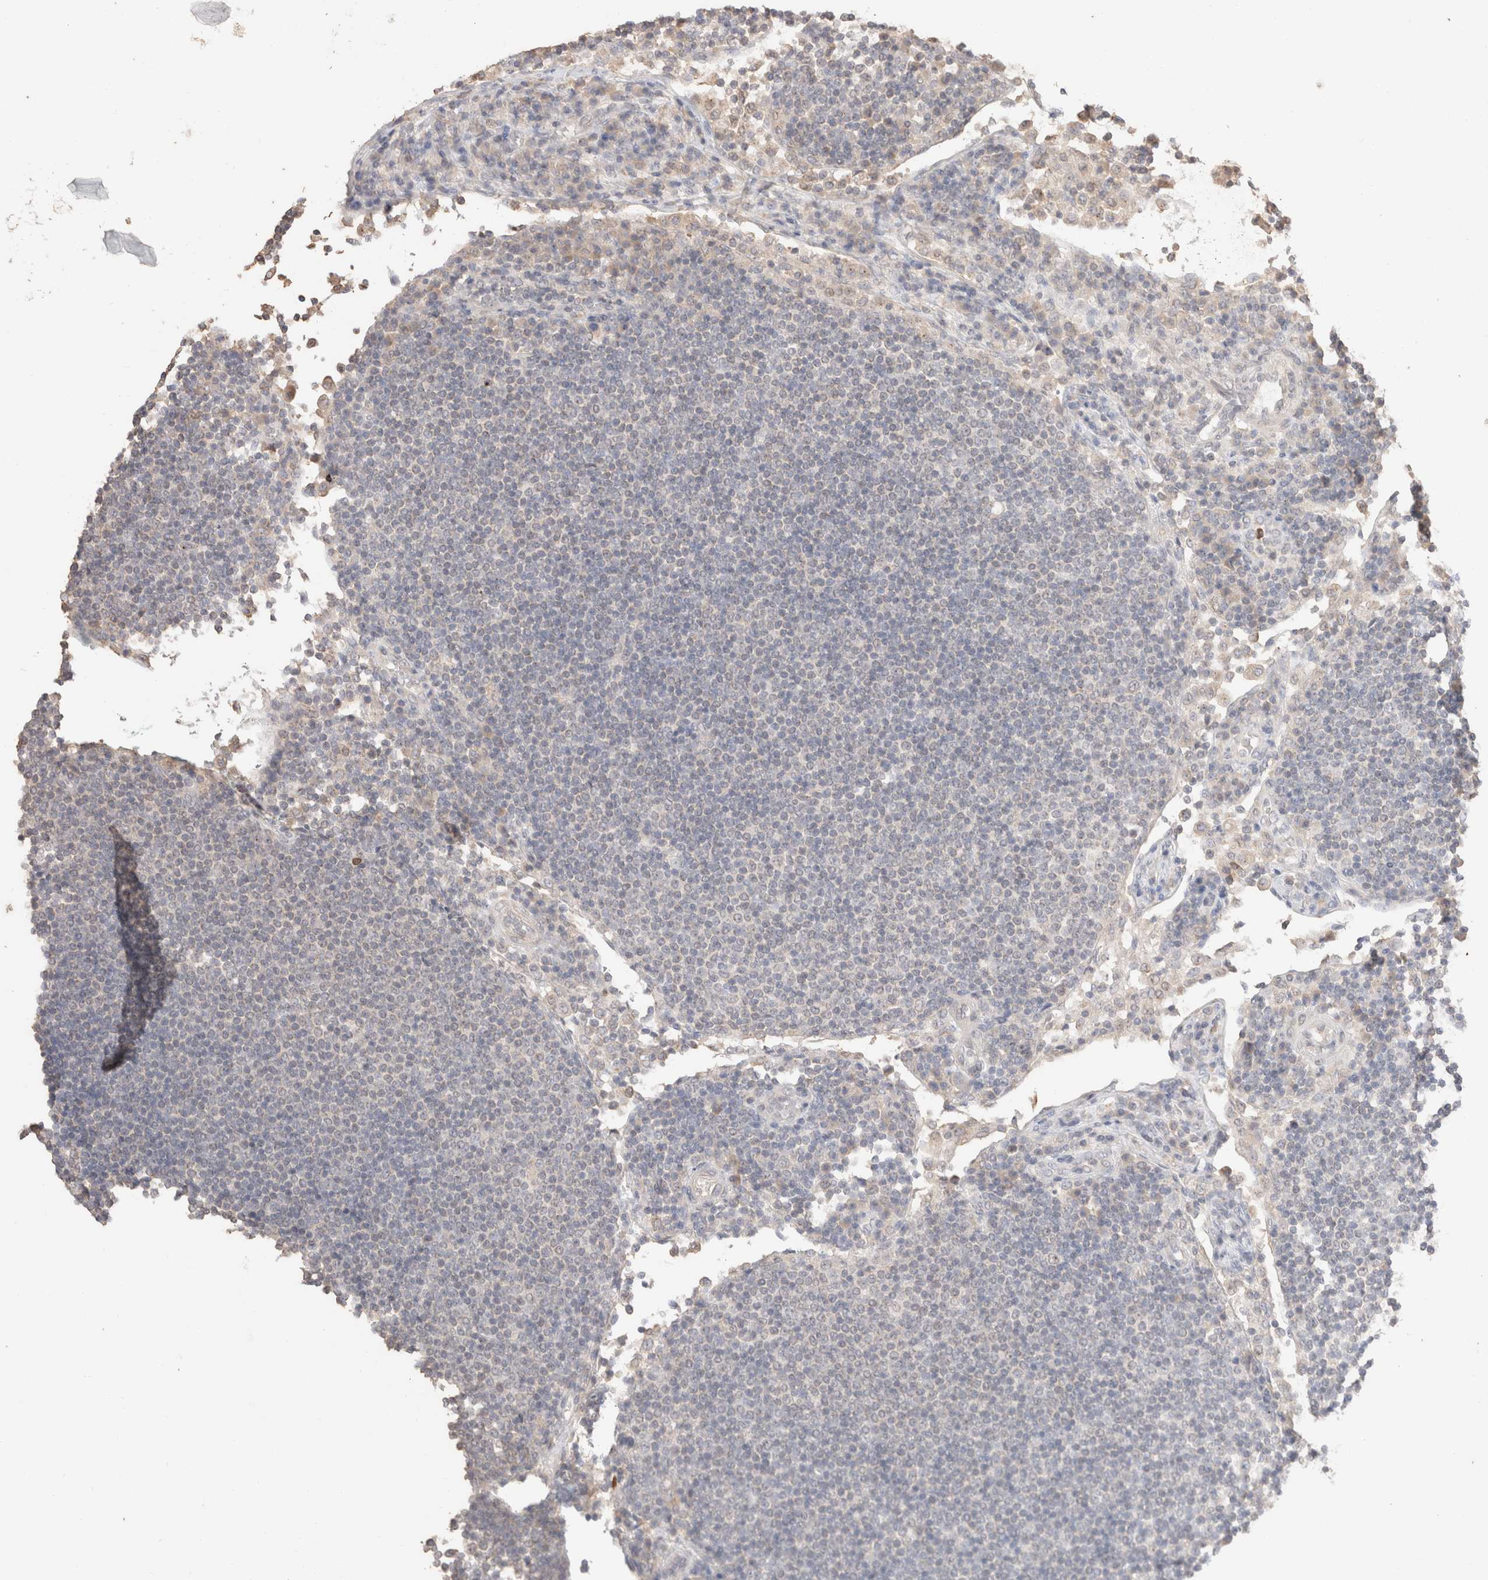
{"staining": {"intensity": "negative", "quantity": "none", "location": "none"}, "tissue": "lymph node", "cell_type": "Germinal center cells", "image_type": "normal", "snomed": [{"axis": "morphology", "description": "Normal tissue, NOS"}, {"axis": "topography", "description": "Lymph node"}], "caption": "Human lymph node stained for a protein using IHC demonstrates no staining in germinal center cells.", "gene": "TRIM41", "patient": {"sex": "female", "age": 53}}